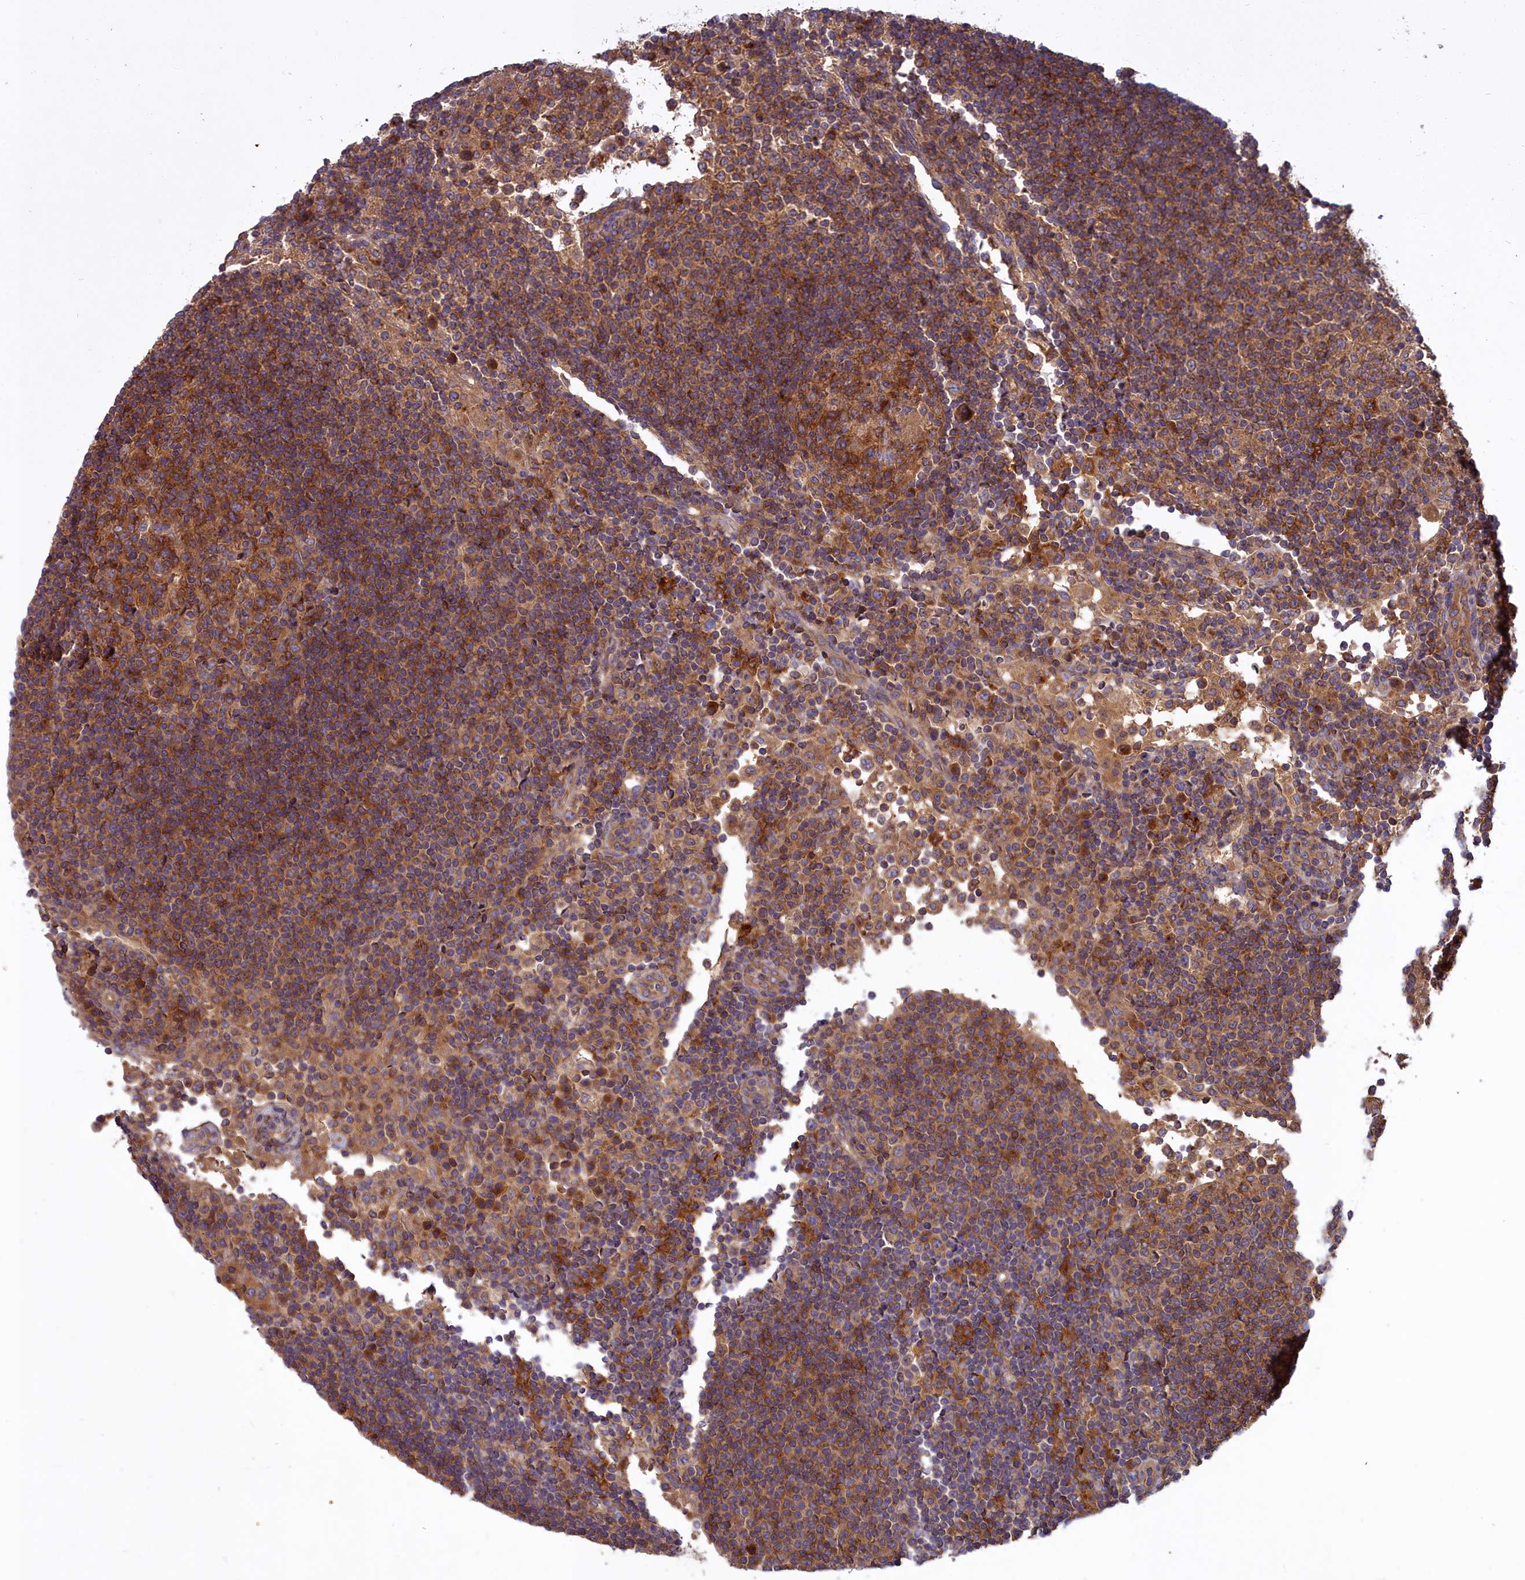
{"staining": {"intensity": "moderate", "quantity": ">75%", "location": "cytoplasmic/membranous"}, "tissue": "lymph node", "cell_type": "Germinal center cells", "image_type": "normal", "snomed": [{"axis": "morphology", "description": "Normal tissue, NOS"}, {"axis": "topography", "description": "Lymph node"}], "caption": "The immunohistochemical stain highlights moderate cytoplasmic/membranous positivity in germinal center cells of benign lymph node.", "gene": "CCDC167", "patient": {"sex": "female", "age": 53}}